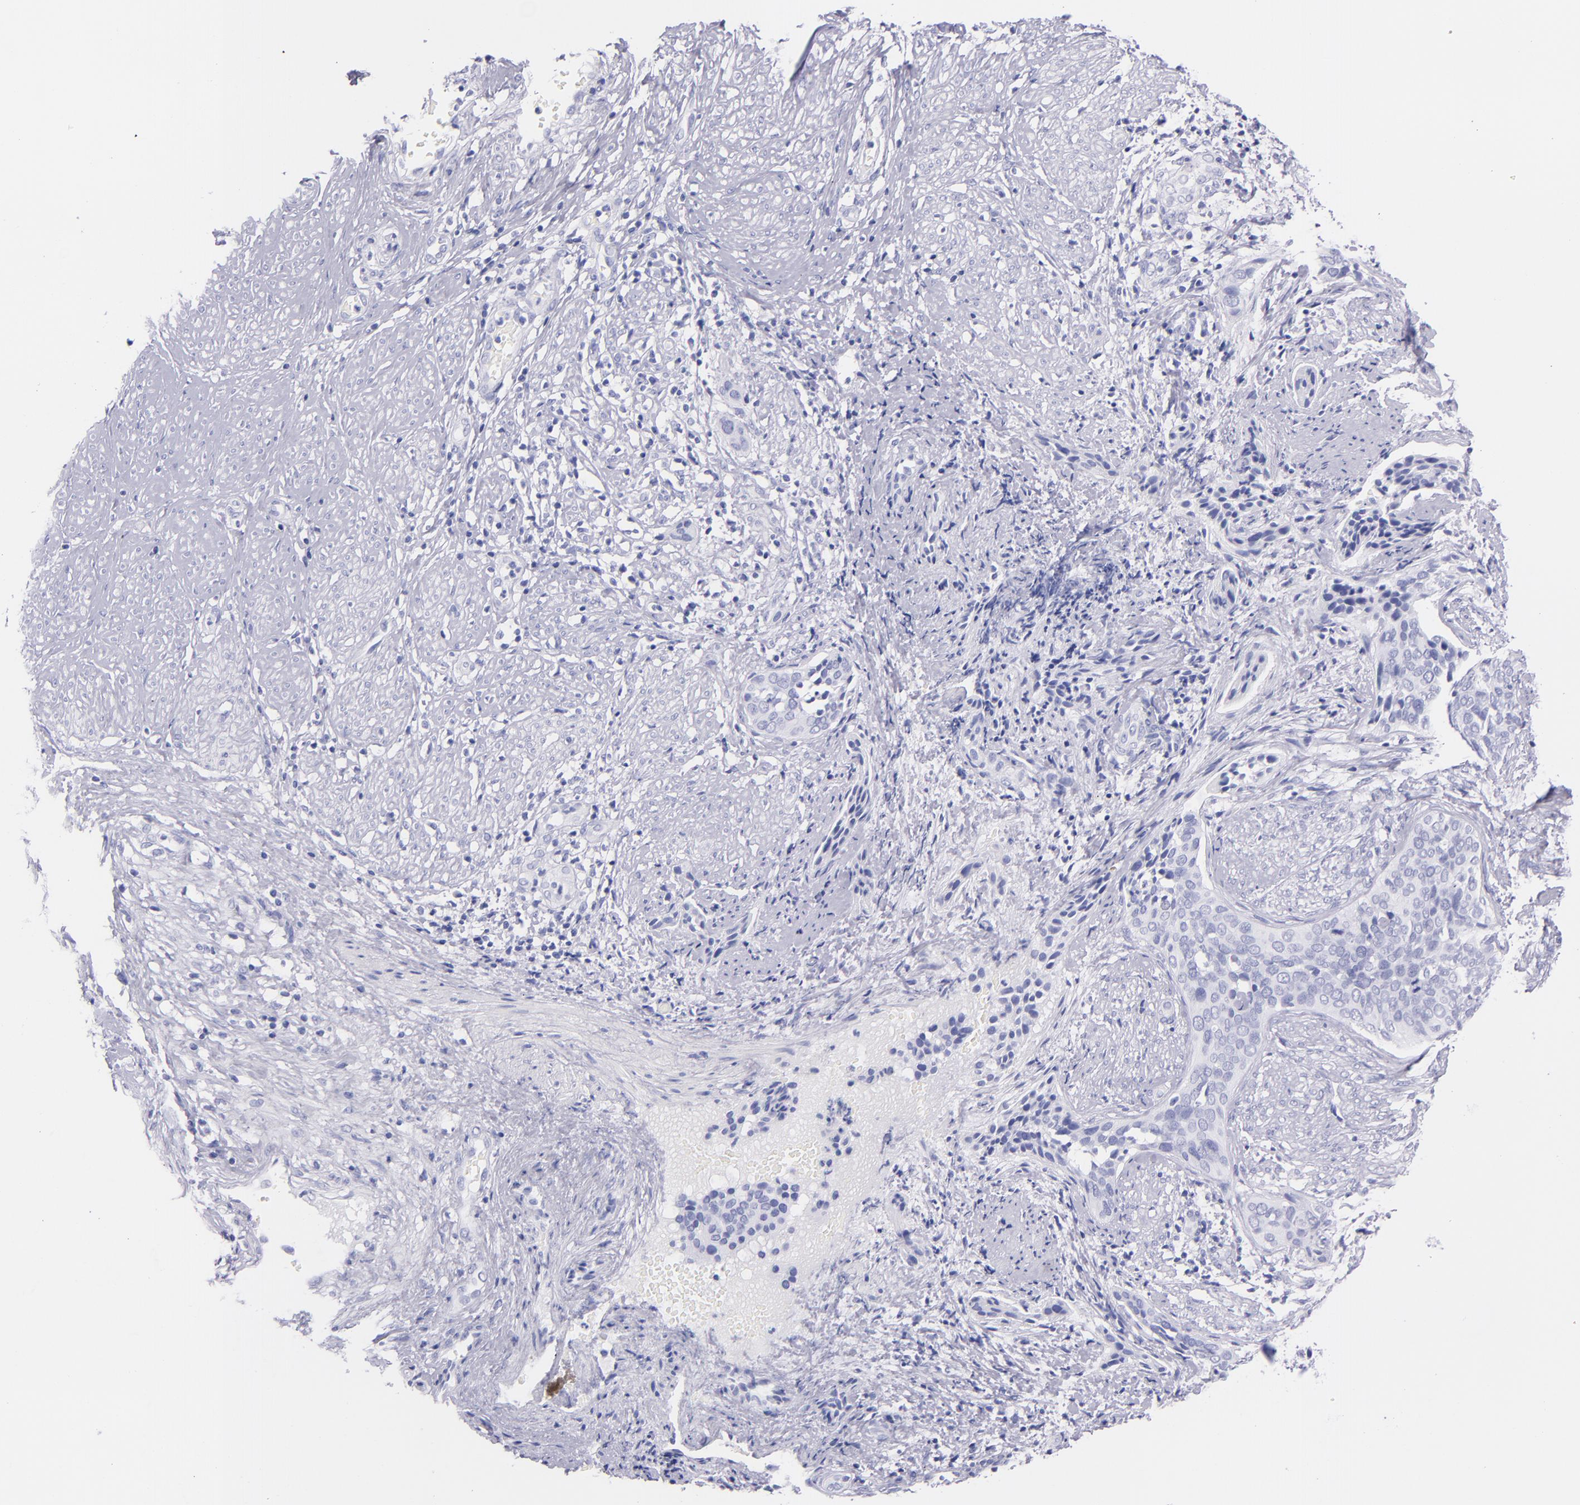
{"staining": {"intensity": "negative", "quantity": "none", "location": "none"}, "tissue": "cervical cancer", "cell_type": "Tumor cells", "image_type": "cancer", "snomed": [{"axis": "morphology", "description": "Squamous cell carcinoma, NOS"}, {"axis": "topography", "description": "Cervix"}], "caption": "Immunohistochemistry photomicrograph of human cervical cancer stained for a protein (brown), which exhibits no expression in tumor cells.", "gene": "SFTPB", "patient": {"sex": "female", "age": 31}}